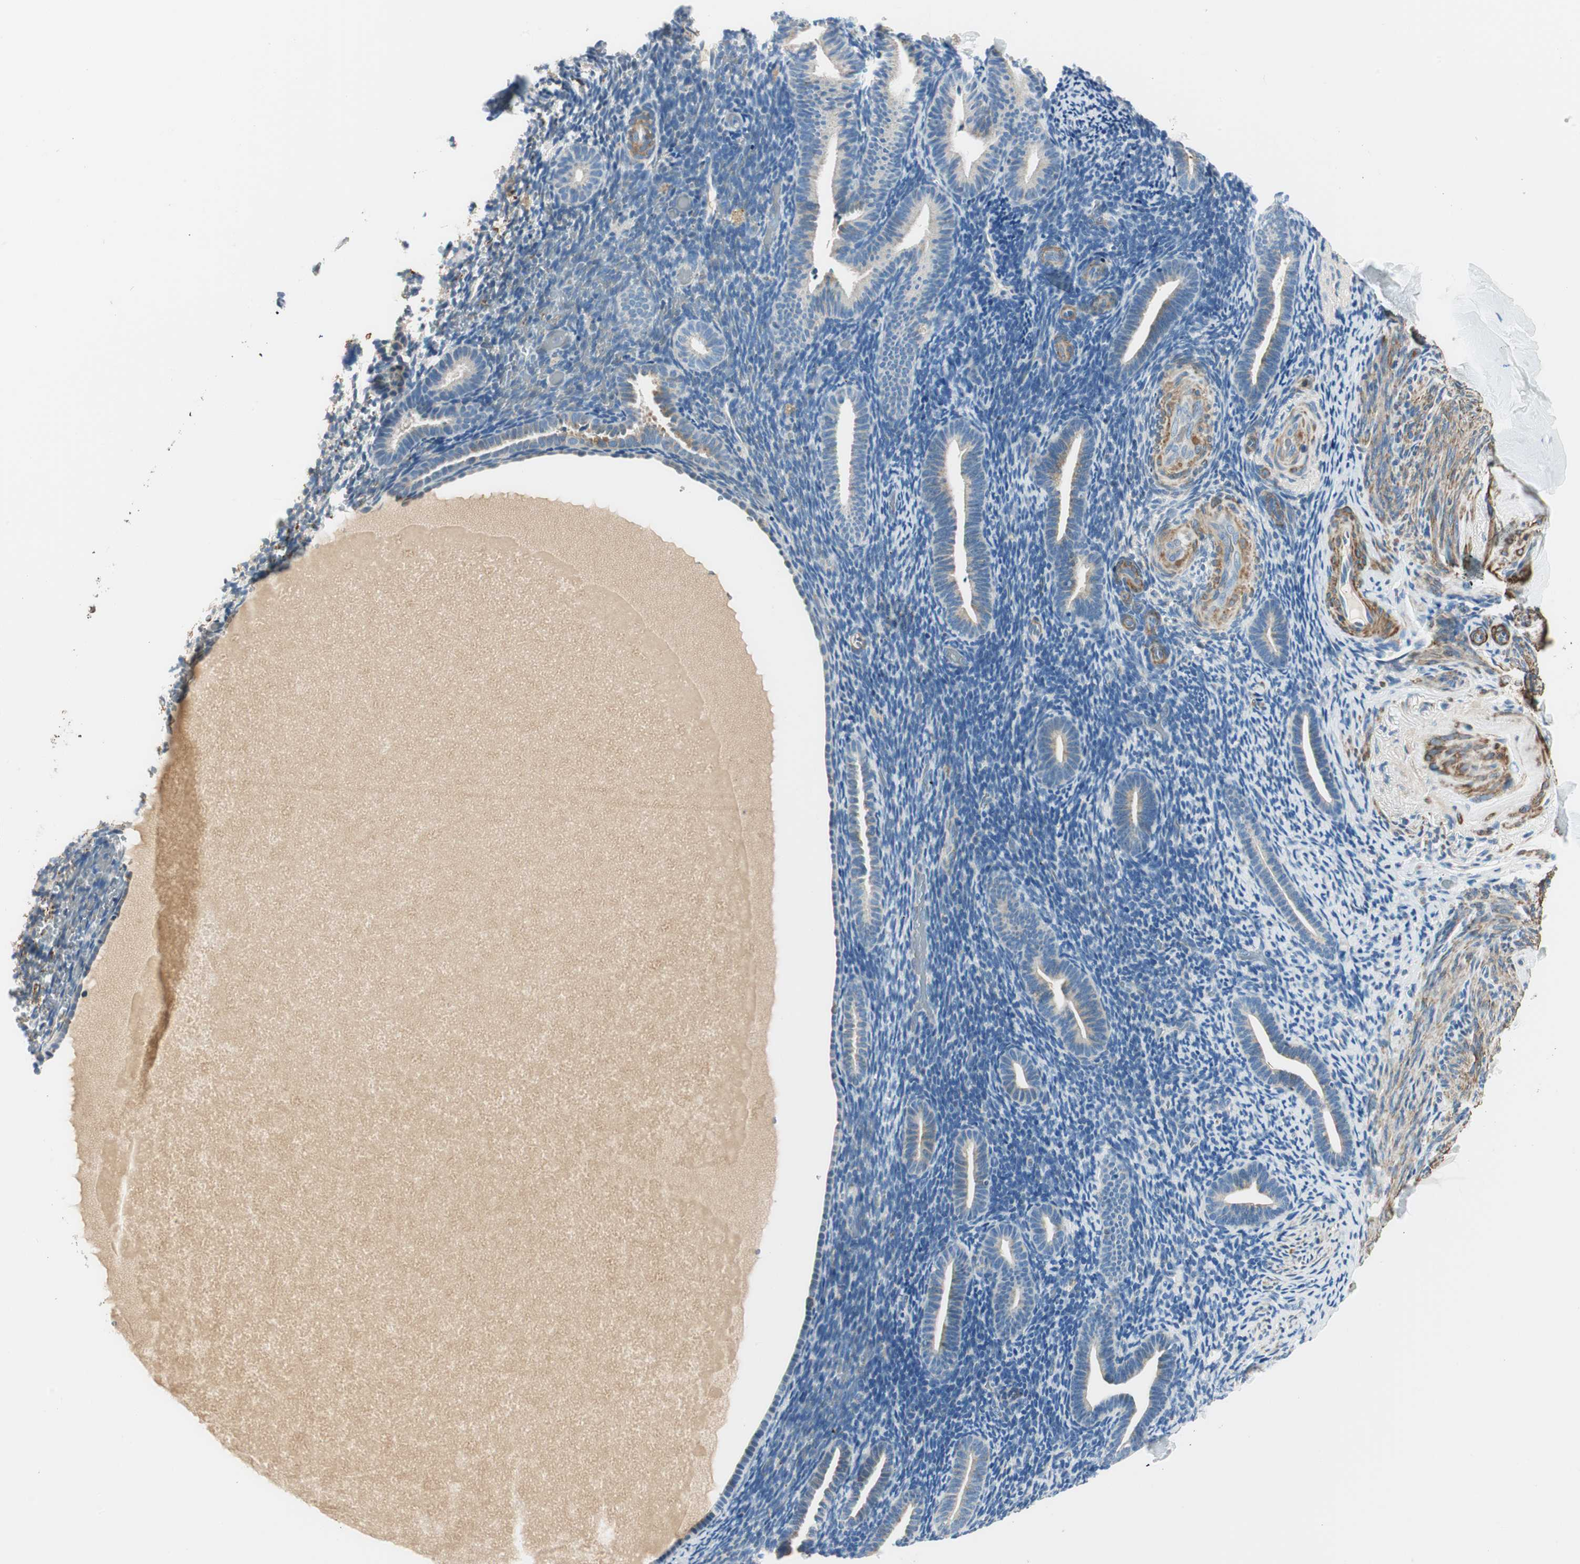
{"staining": {"intensity": "moderate", "quantity": "<25%", "location": "cytoplasmic/membranous"}, "tissue": "endometrium", "cell_type": "Cells in endometrial stroma", "image_type": "normal", "snomed": [{"axis": "morphology", "description": "Normal tissue, NOS"}, {"axis": "topography", "description": "Endometrium"}], "caption": "Endometrium stained for a protein shows moderate cytoplasmic/membranous positivity in cells in endometrial stroma. The staining was performed using DAB (3,3'-diaminobenzidine) to visualize the protein expression in brown, while the nuclei were stained in blue with hematoxylin (Magnification: 20x).", "gene": "RORB", "patient": {"sex": "female", "age": 51}}